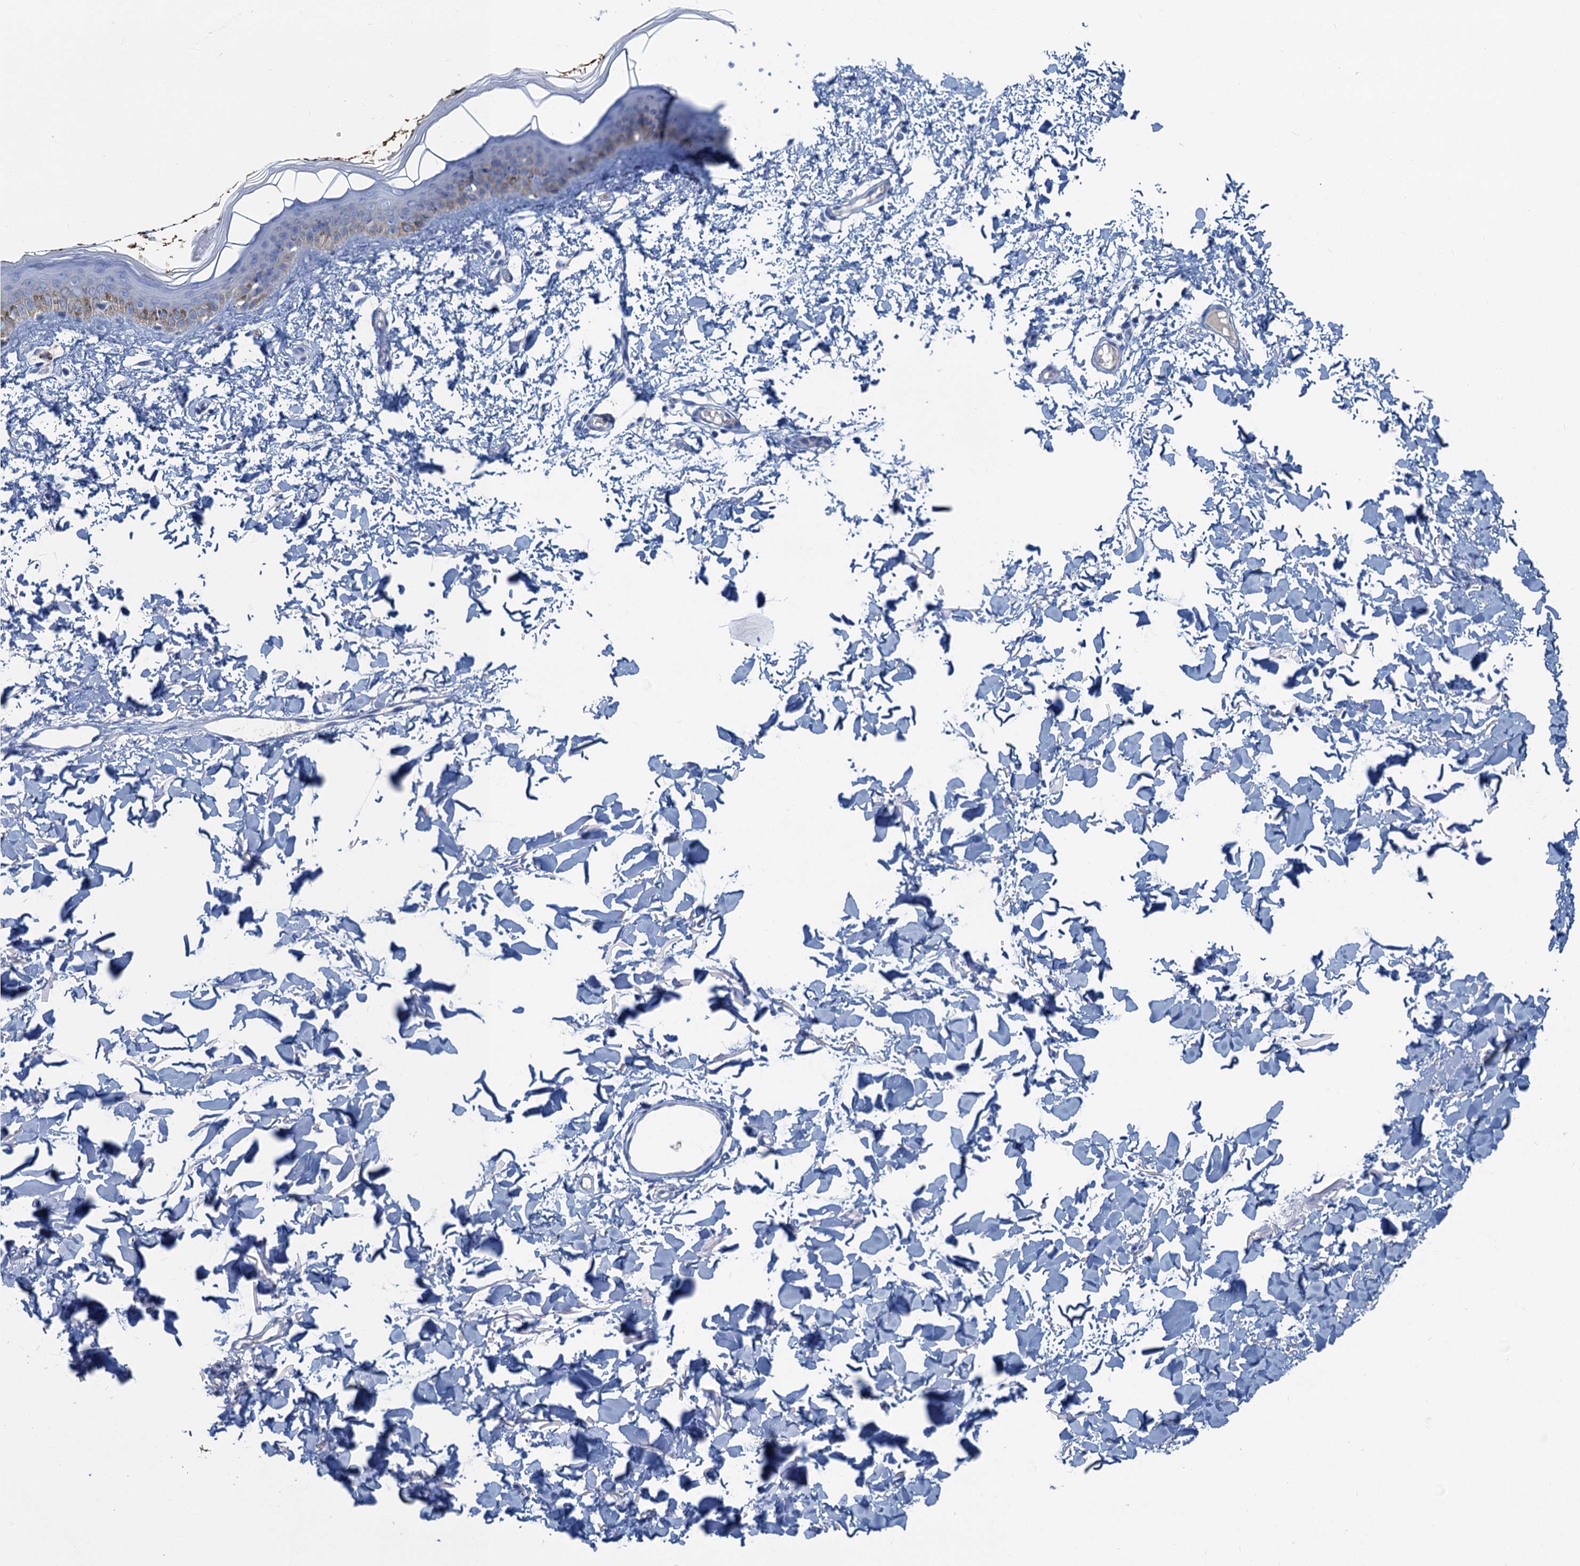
{"staining": {"intensity": "negative", "quantity": "none", "location": "none"}, "tissue": "skin", "cell_type": "Fibroblasts", "image_type": "normal", "snomed": [{"axis": "morphology", "description": "Normal tissue, NOS"}, {"axis": "topography", "description": "Skin"}], "caption": "Protein analysis of benign skin exhibits no significant expression in fibroblasts.", "gene": "MYADML2", "patient": {"sex": "female", "age": 58}}